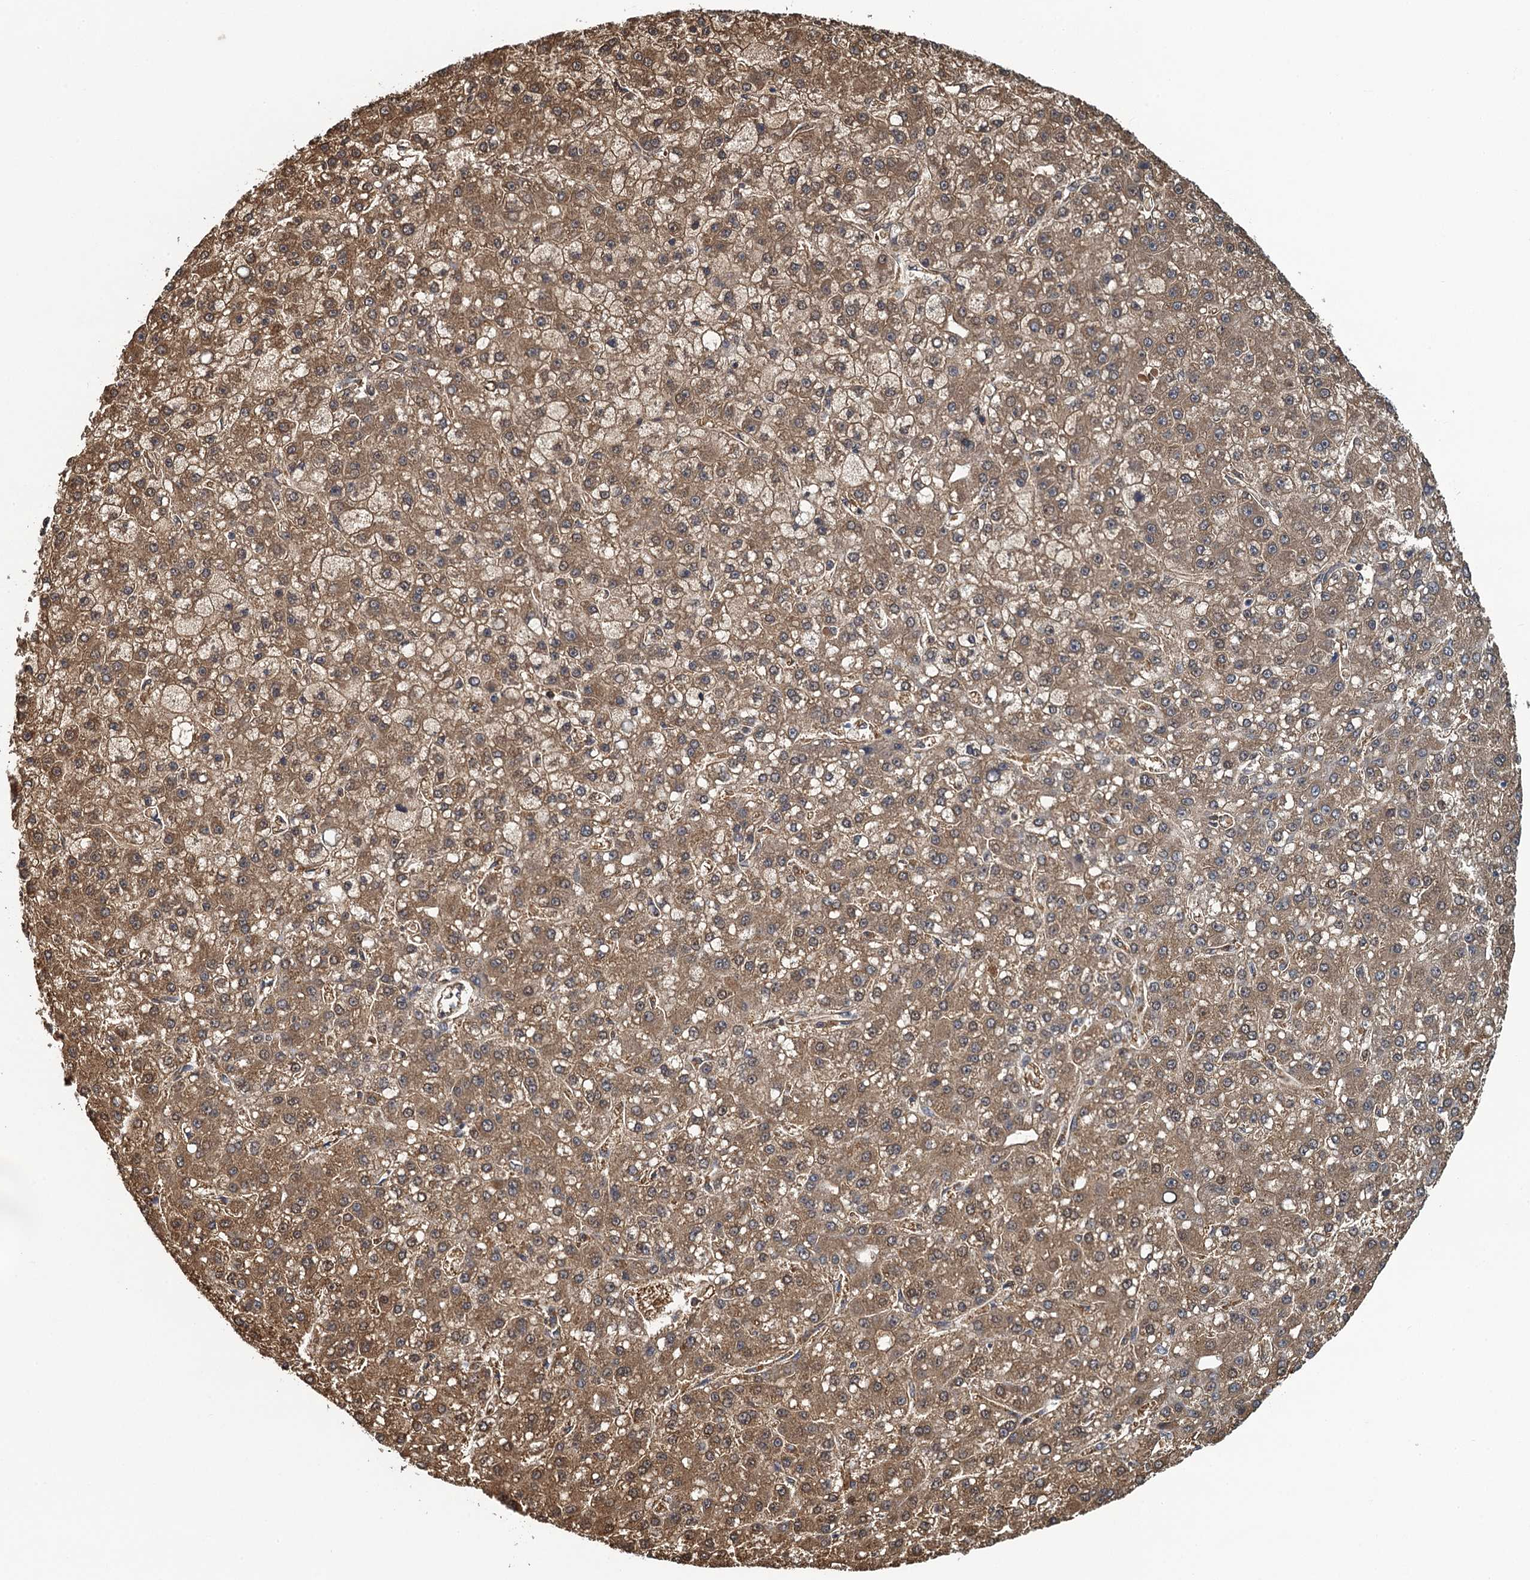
{"staining": {"intensity": "moderate", "quantity": ">75%", "location": "cytoplasmic/membranous"}, "tissue": "liver cancer", "cell_type": "Tumor cells", "image_type": "cancer", "snomed": [{"axis": "morphology", "description": "Carcinoma, Hepatocellular, NOS"}, {"axis": "topography", "description": "Liver"}], "caption": "Protein expression analysis of human liver hepatocellular carcinoma reveals moderate cytoplasmic/membranous positivity in approximately >75% of tumor cells.", "gene": "NCKAP1L", "patient": {"sex": "male", "age": 67}}